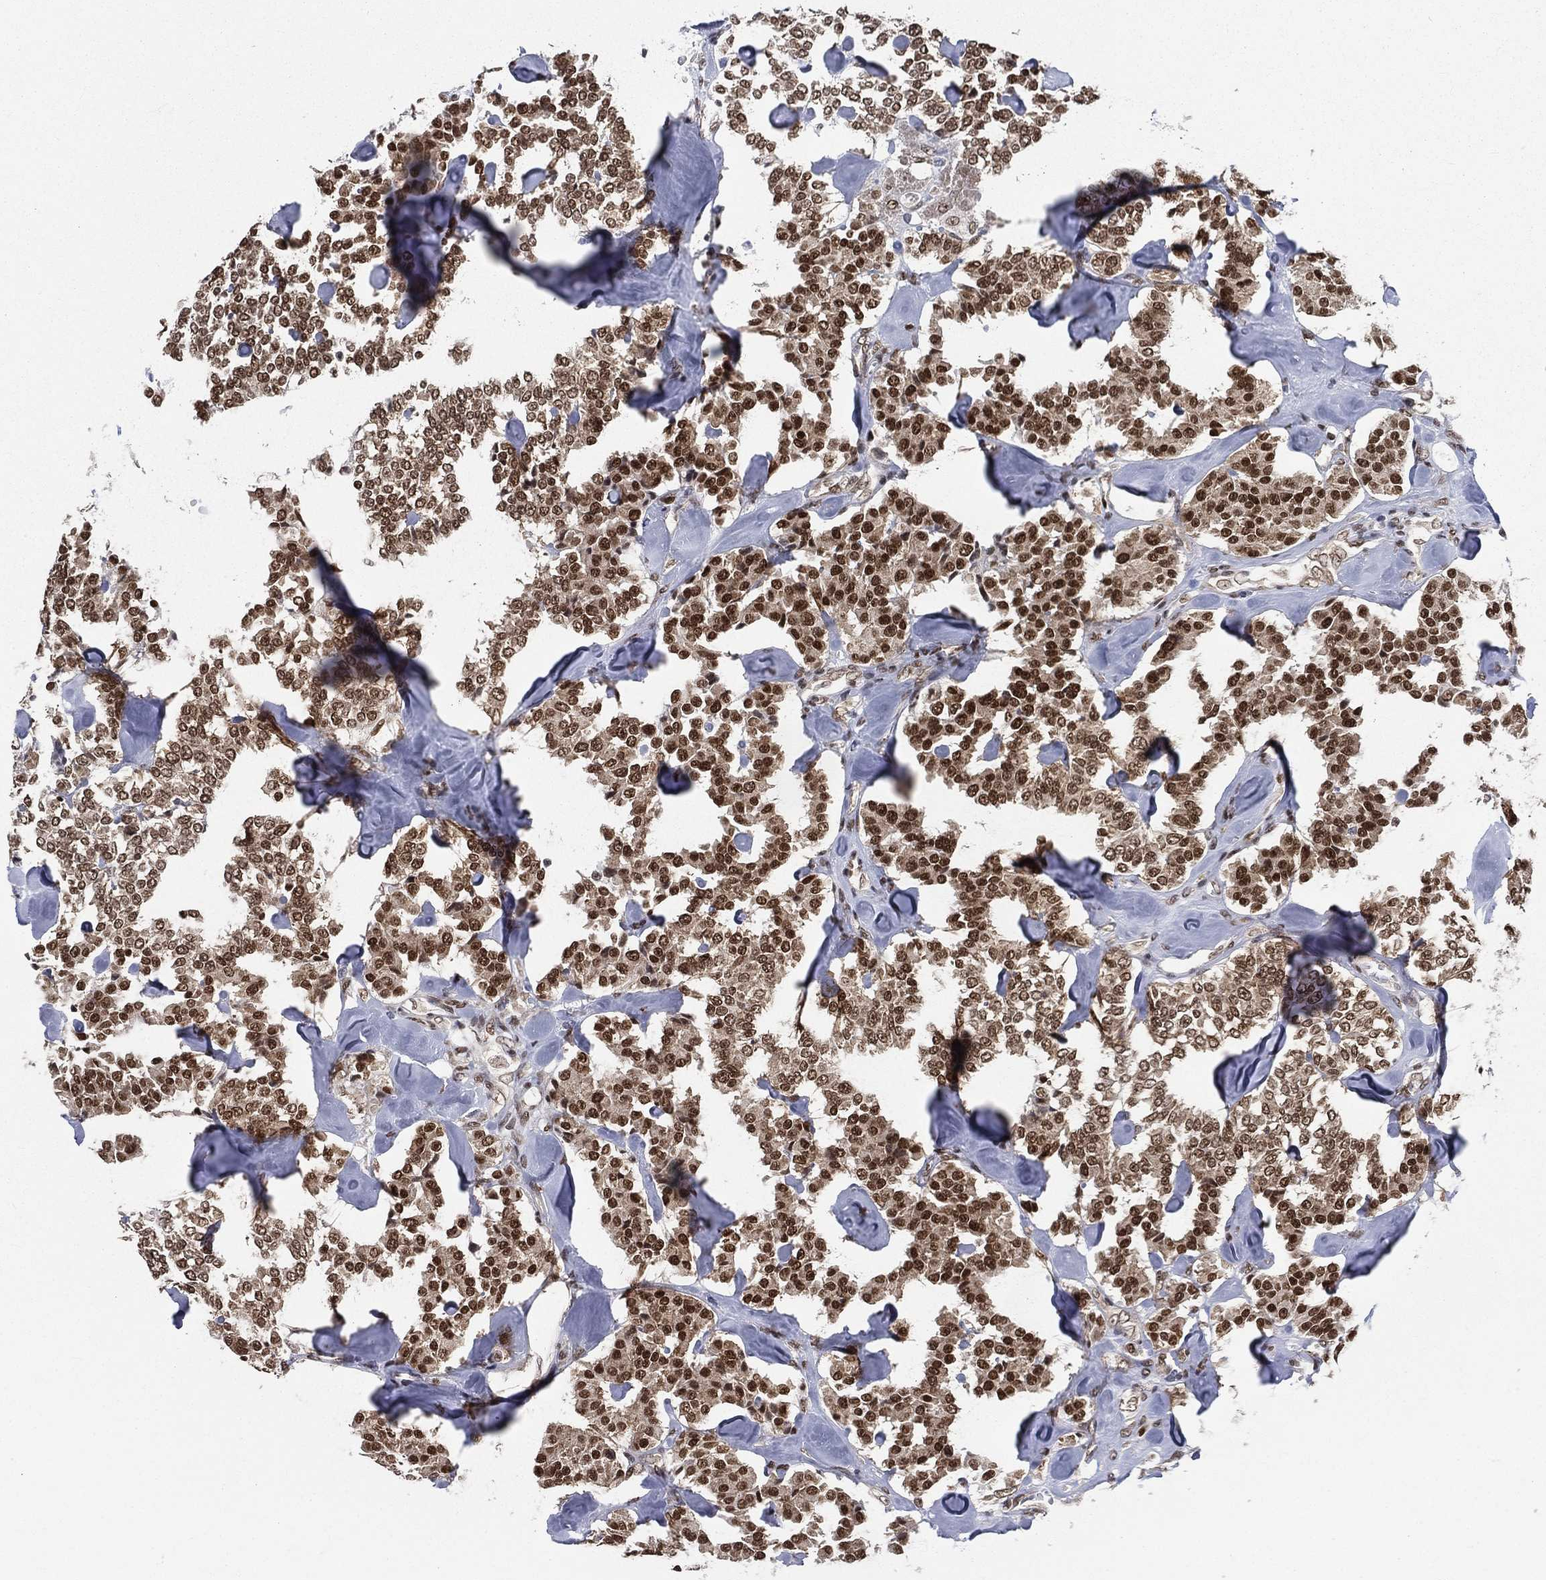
{"staining": {"intensity": "strong", "quantity": ">75%", "location": "nuclear"}, "tissue": "carcinoid", "cell_type": "Tumor cells", "image_type": "cancer", "snomed": [{"axis": "morphology", "description": "Carcinoid, malignant, NOS"}, {"axis": "topography", "description": "Pancreas"}], "caption": "Protein analysis of carcinoid (malignant) tissue displays strong nuclear positivity in approximately >75% of tumor cells.", "gene": "FUBP3", "patient": {"sex": "male", "age": 41}}